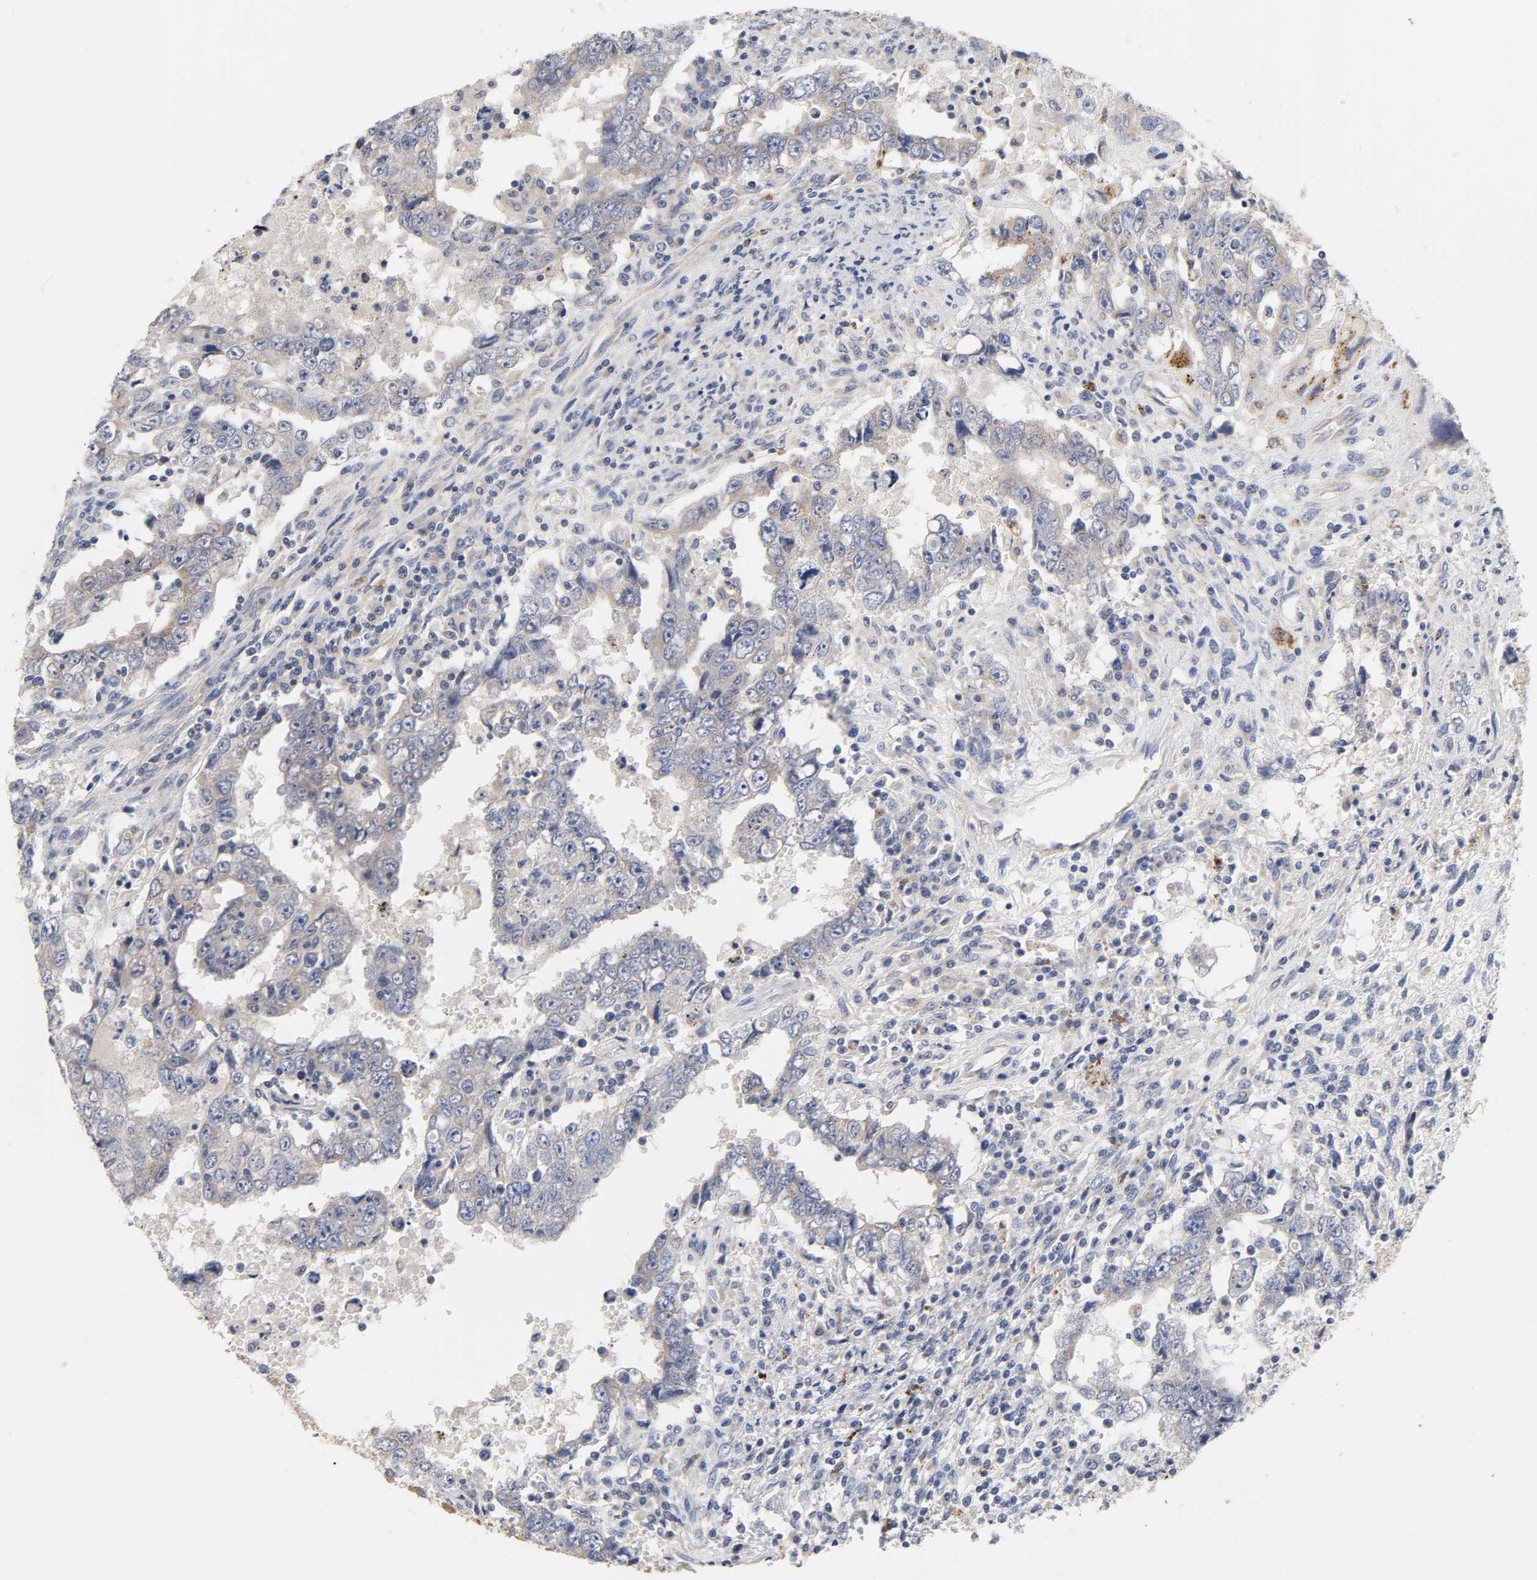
{"staining": {"intensity": "weak", "quantity": "<25%", "location": "cytoplasmic/membranous"}, "tissue": "testis cancer", "cell_type": "Tumor cells", "image_type": "cancer", "snomed": [{"axis": "morphology", "description": "Carcinoma, Embryonal, NOS"}, {"axis": "topography", "description": "Testis"}], "caption": "Immunohistochemistry of testis cancer displays no positivity in tumor cells. (DAB (3,3'-diaminobenzidine) immunohistochemistry (IHC) visualized using brightfield microscopy, high magnification).", "gene": "C17orf75", "patient": {"sex": "male", "age": 26}}